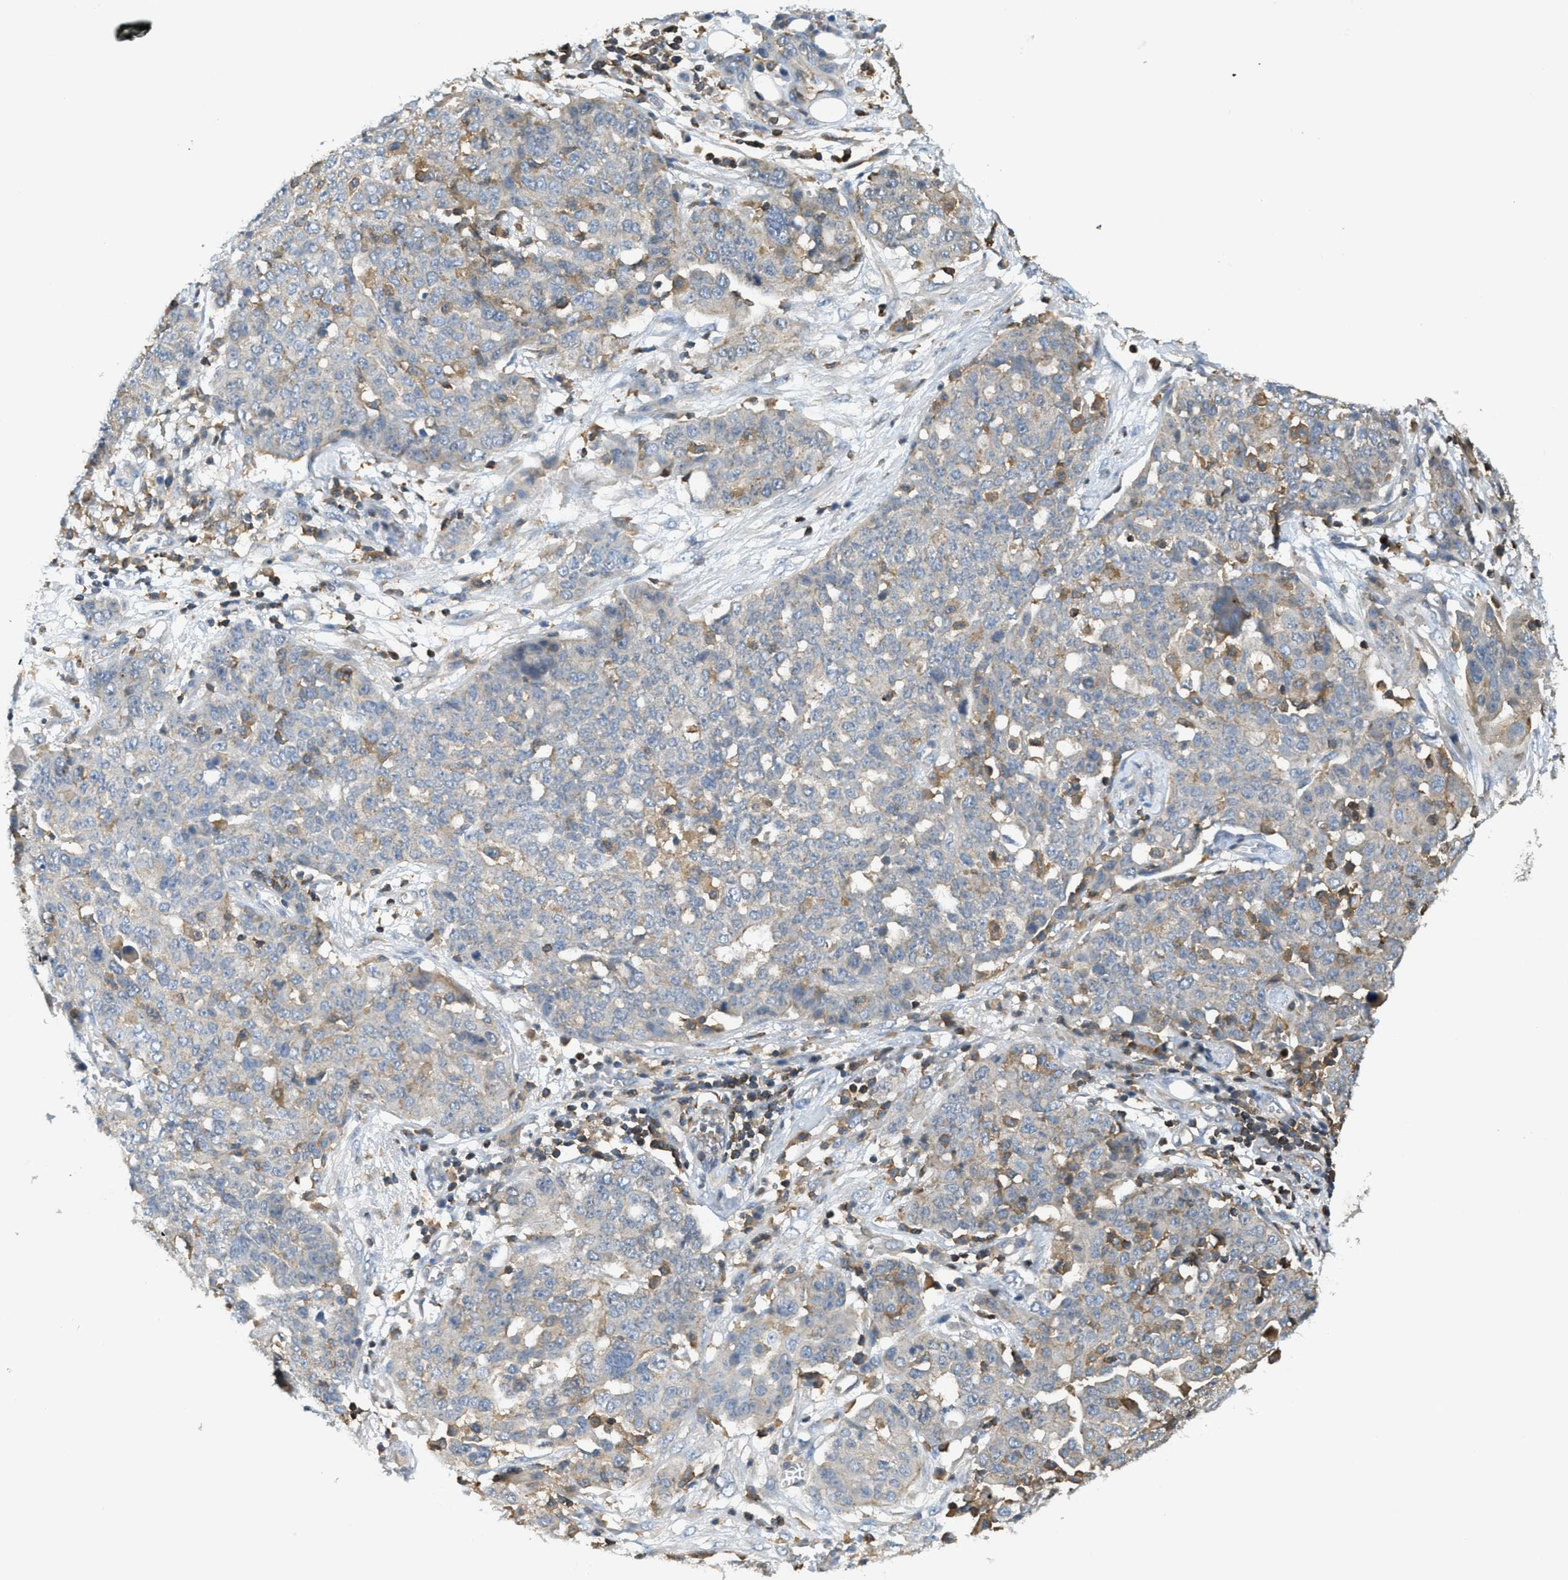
{"staining": {"intensity": "weak", "quantity": "<25%", "location": "cytoplasmic/membranous"}, "tissue": "ovarian cancer", "cell_type": "Tumor cells", "image_type": "cancer", "snomed": [{"axis": "morphology", "description": "Cystadenocarcinoma, serous, NOS"}, {"axis": "topography", "description": "Soft tissue"}, {"axis": "topography", "description": "Ovary"}], "caption": "Protein analysis of ovarian cancer reveals no significant staining in tumor cells.", "gene": "GRIK2", "patient": {"sex": "female", "age": 57}}